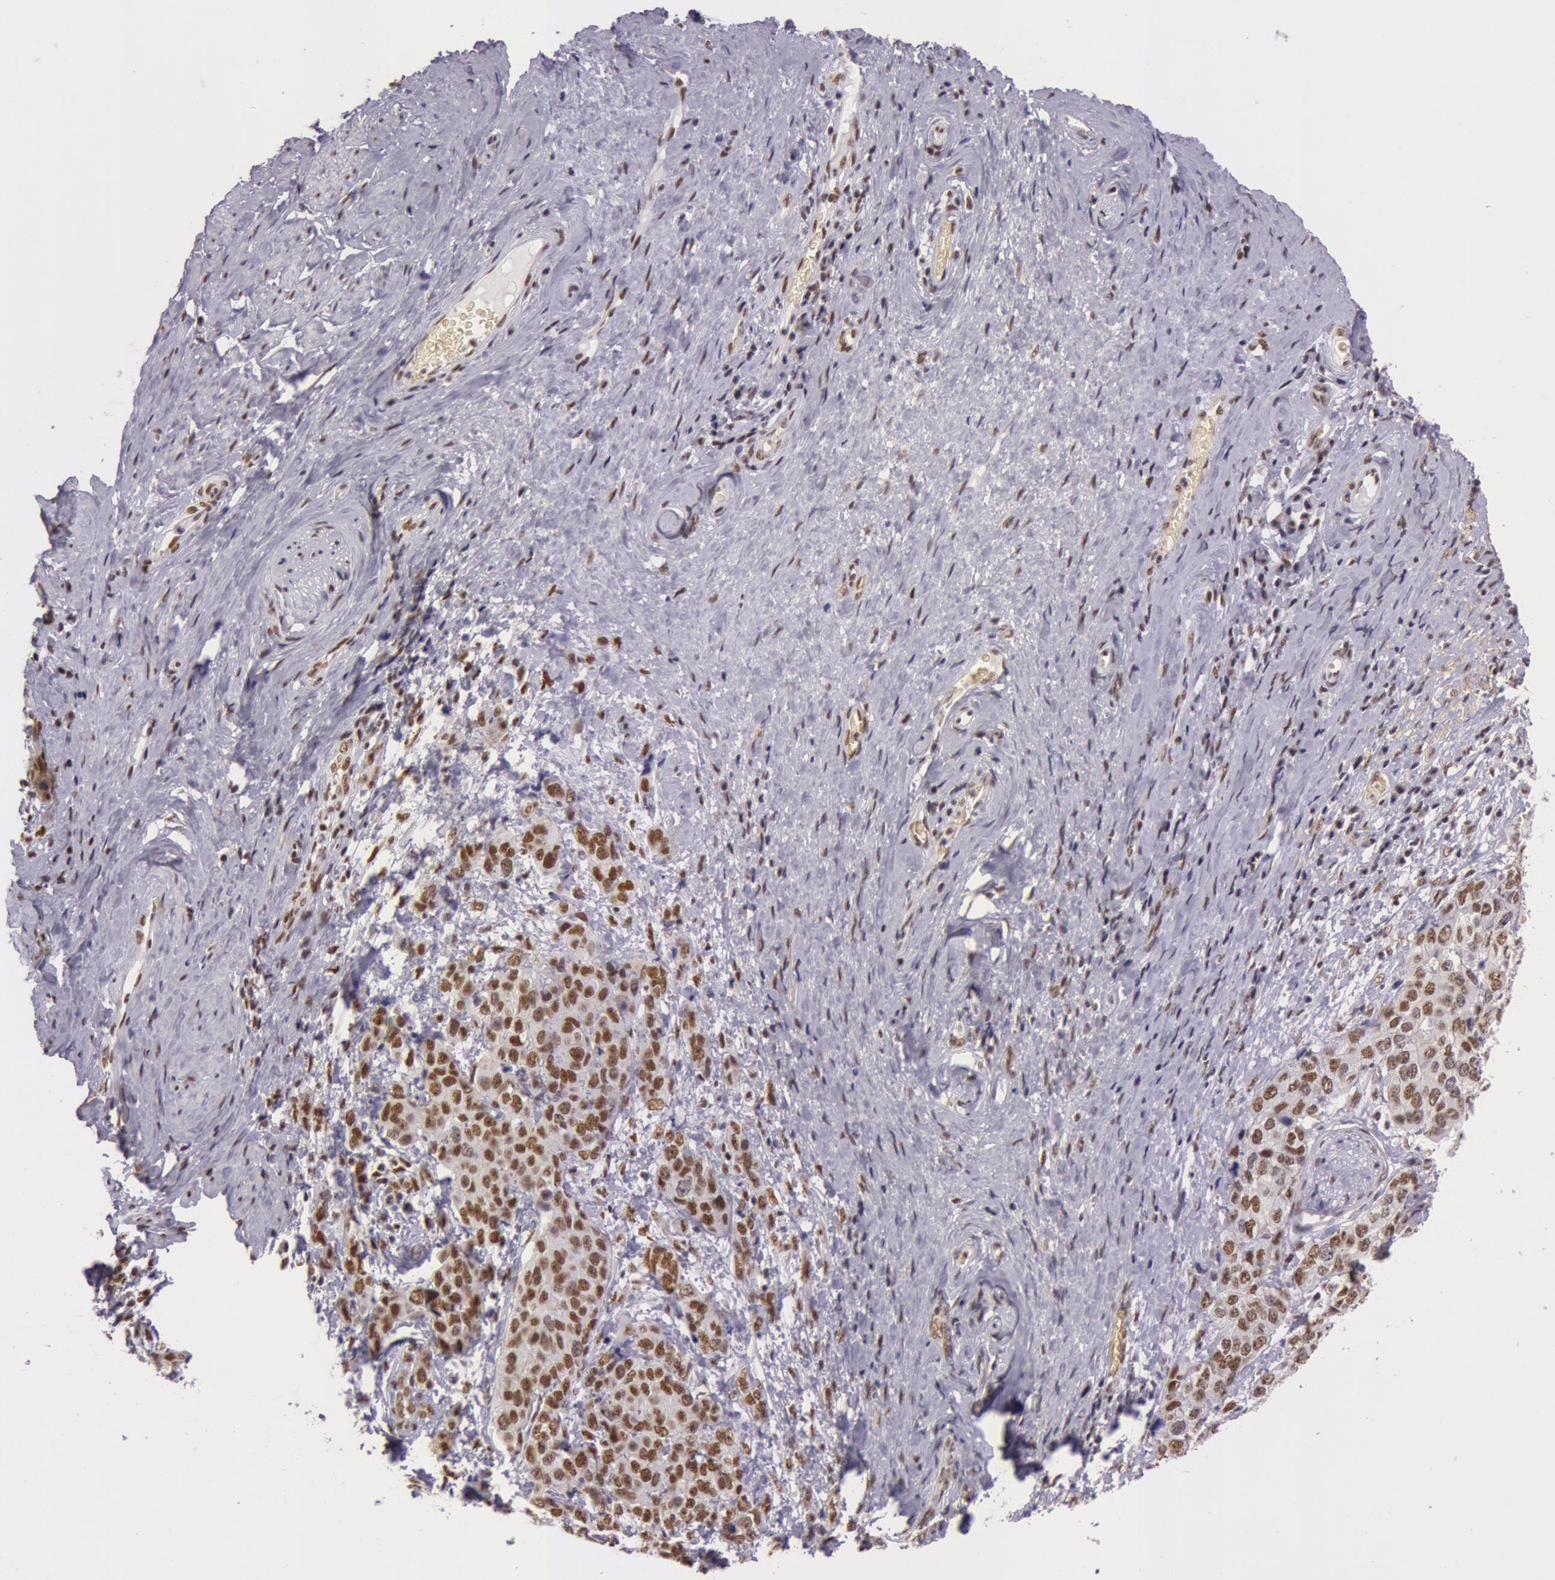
{"staining": {"intensity": "strong", "quantity": ">75%", "location": "nuclear"}, "tissue": "cervical cancer", "cell_type": "Tumor cells", "image_type": "cancer", "snomed": [{"axis": "morphology", "description": "Squamous cell carcinoma, NOS"}, {"axis": "topography", "description": "Cervix"}], "caption": "Protein expression analysis of human cervical cancer (squamous cell carcinoma) reveals strong nuclear staining in about >75% of tumor cells. The staining was performed using DAB (3,3'-diaminobenzidine) to visualize the protein expression in brown, while the nuclei were stained in blue with hematoxylin (Magnification: 20x).", "gene": "NBN", "patient": {"sex": "female", "age": 54}}